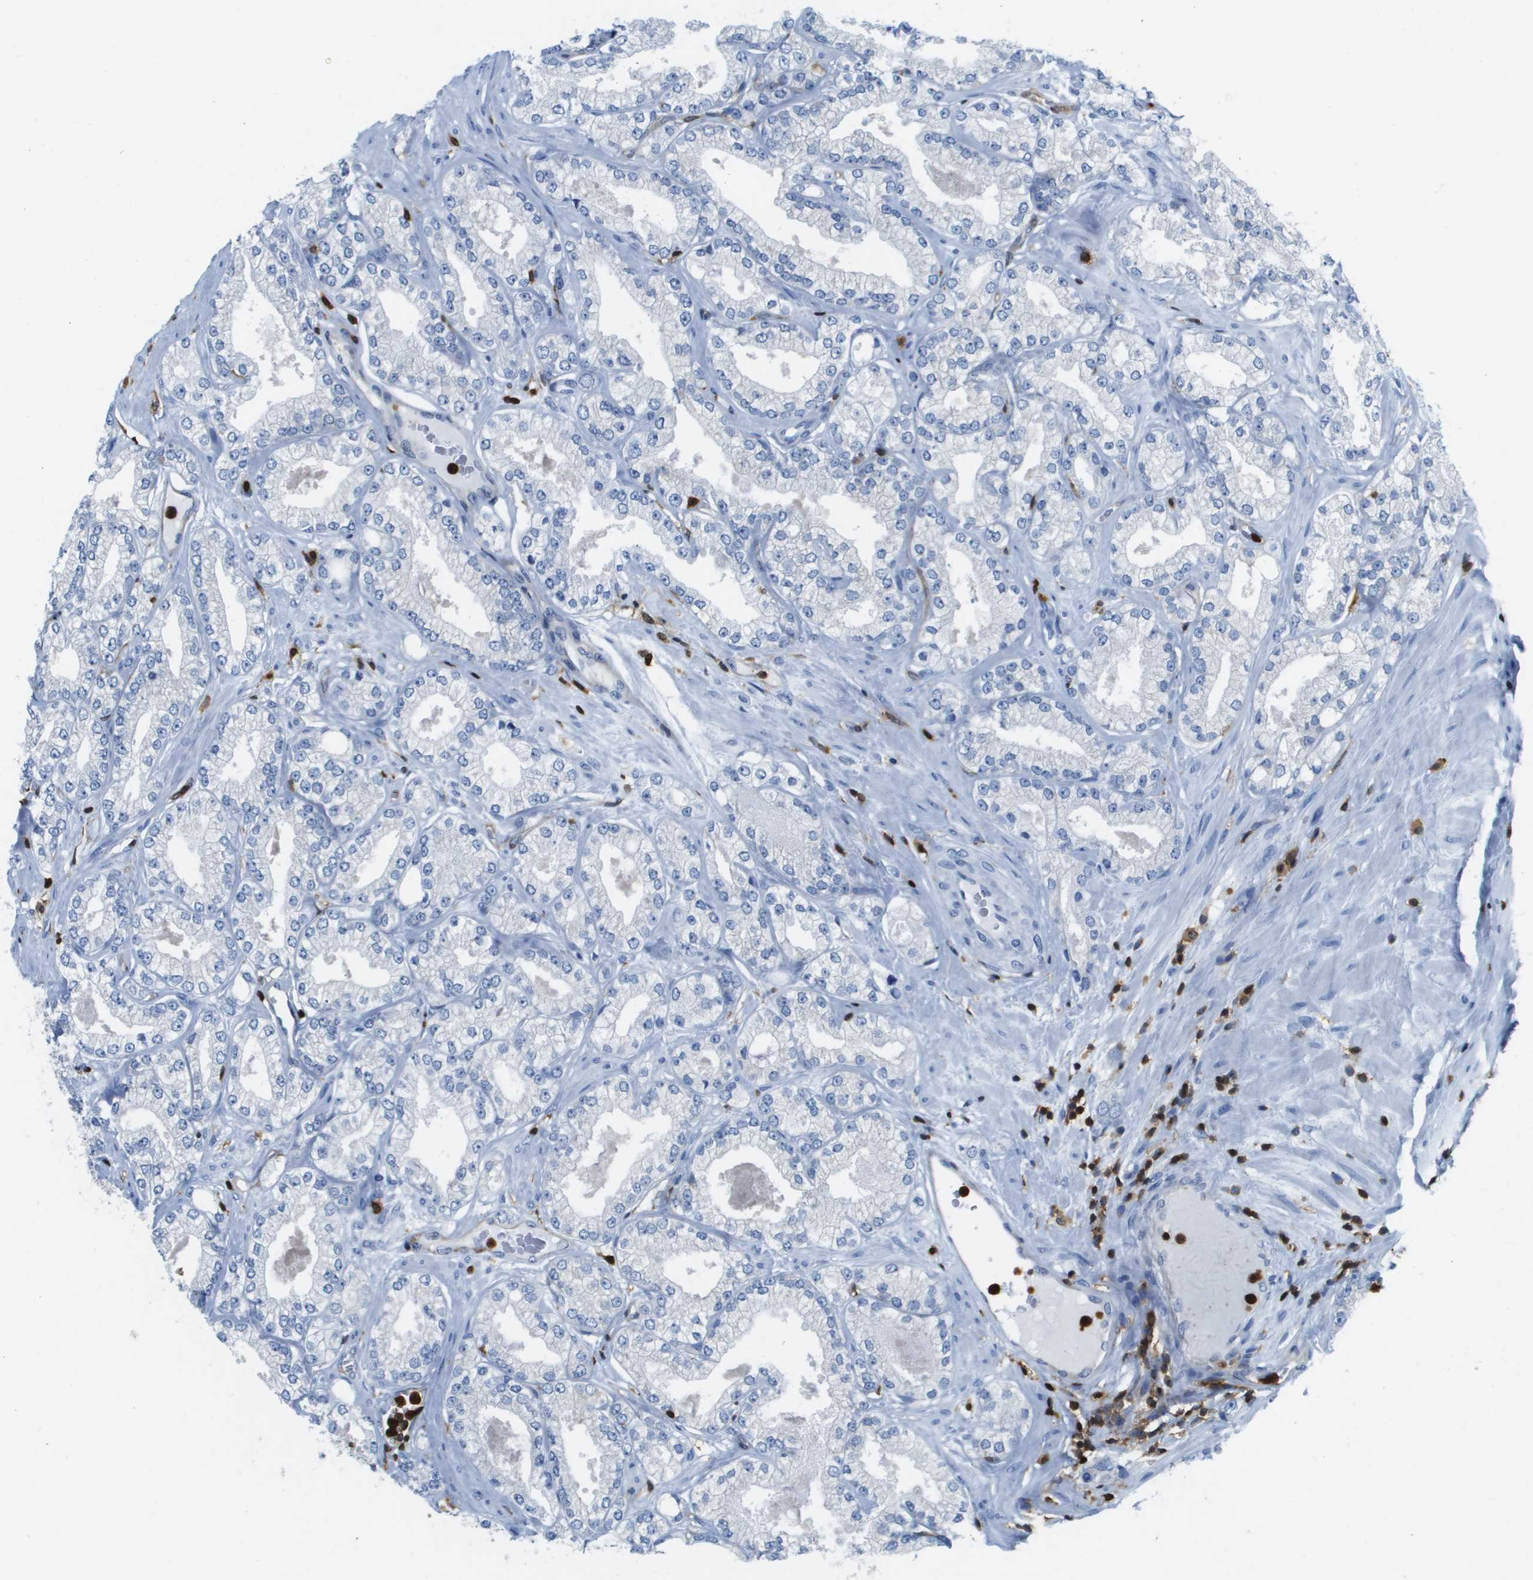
{"staining": {"intensity": "negative", "quantity": "none", "location": "none"}, "tissue": "prostate cancer", "cell_type": "Tumor cells", "image_type": "cancer", "snomed": [{"axis": "morphology", "description": "Adenocarcinoma, High grade"}, {"axis": "topography", "description": "Prostate"}], "caption": "Tumor cells are negative for brown protein staining in adenocarcinoma (high-grade) (prostate). (DAB (3,3'-diaminobenzidine) immunohistochemistry (IHC) with hematoxylin counter stain).", "gene": "DOCK5", "patient": {"sex": "male", "age": 71}}